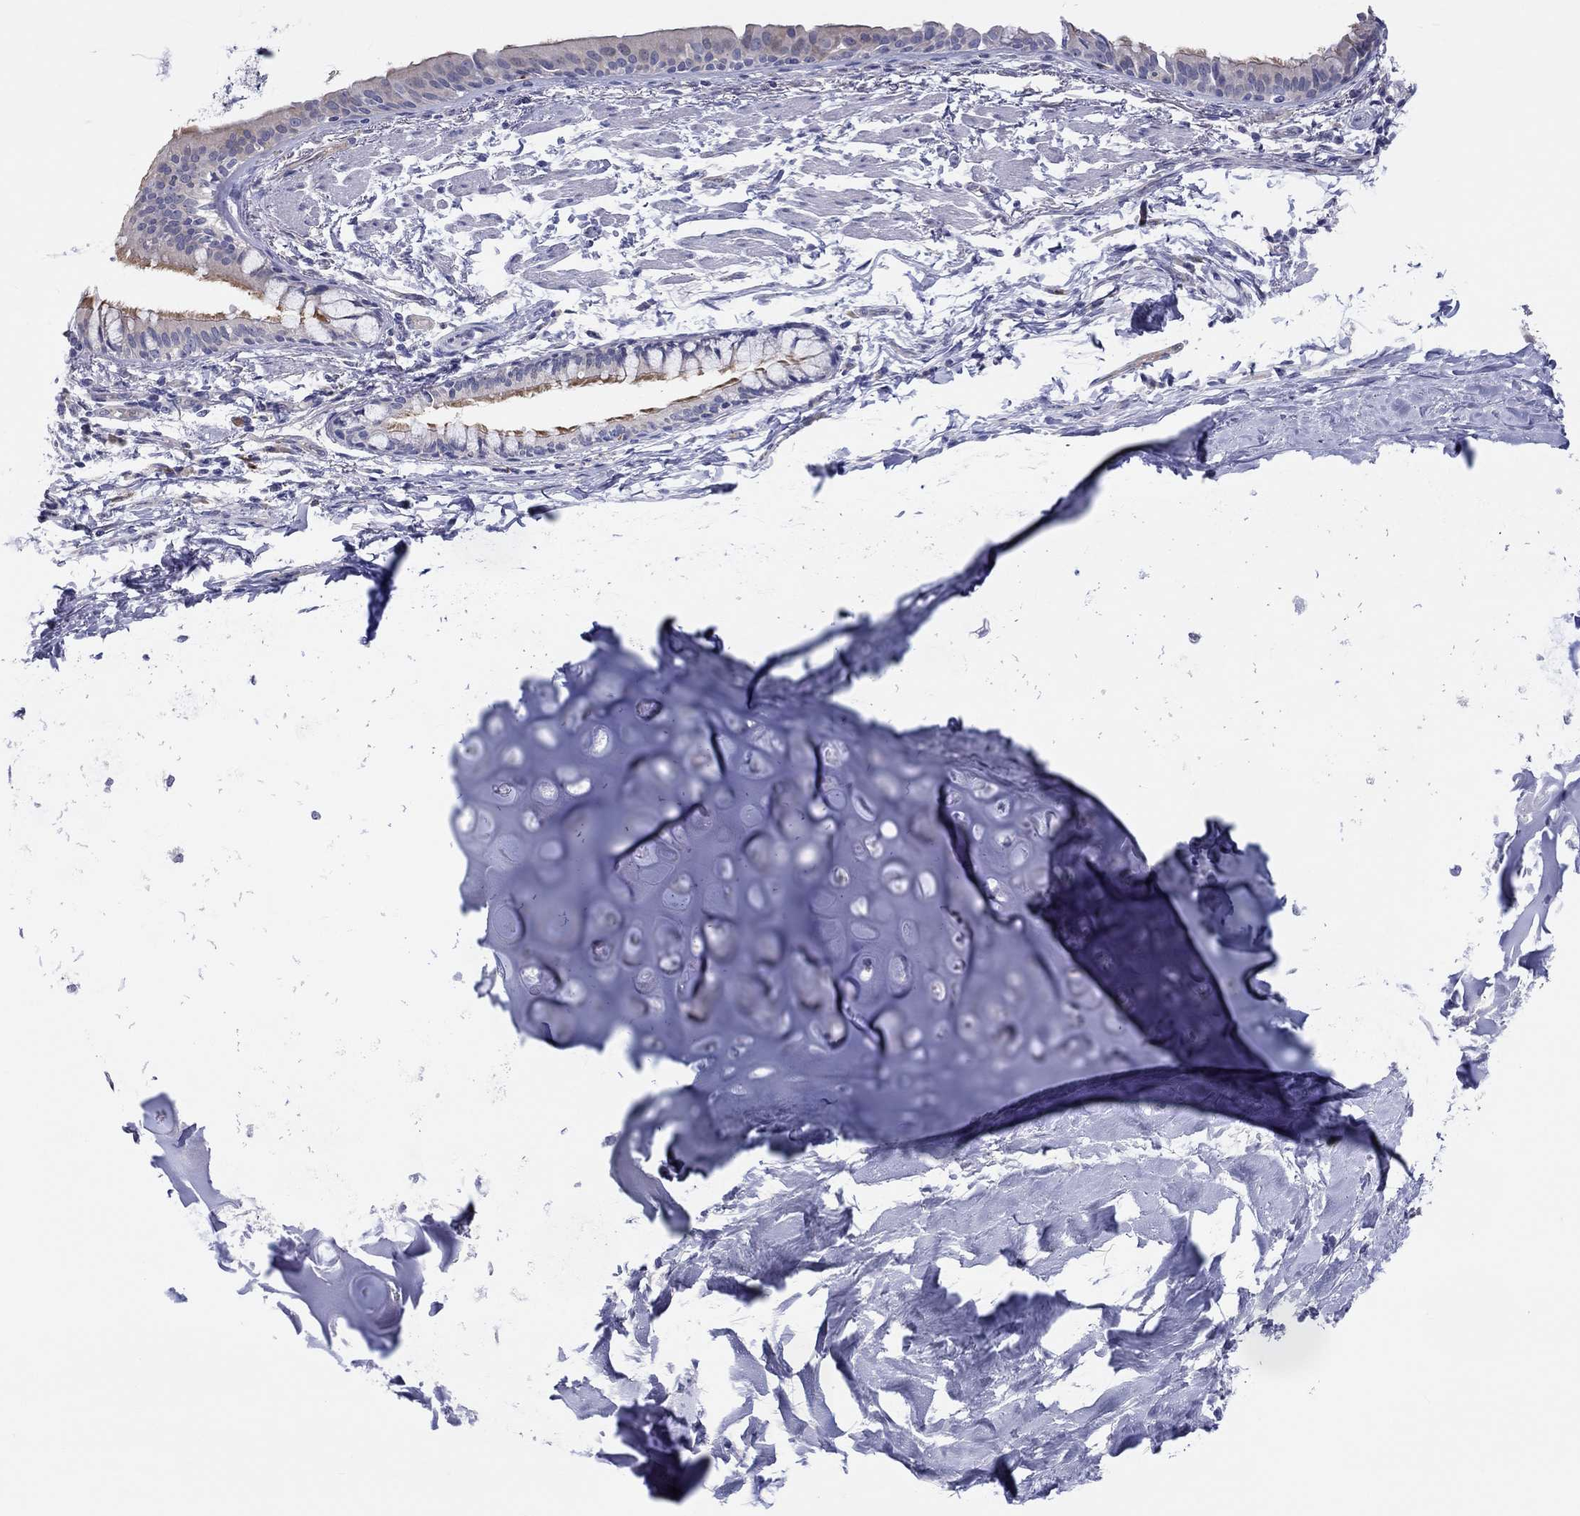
{"staining": {"intensity": "moderate", "quantity": "25%-75%", "location": "cytoplasmic/membranous"}, "tissue": "bronchus", "cell_type": "Respiratory epithelial cells", "image_type": "normal", "snomed": [{"axis": "morphology", "description": "Normal tissue, NOS"}, {"axis": "morphology", "description": "Squamous cell carcinoma, NOS"}, {"axis": "topography", "description": "Bronchus"}, {"axis": "topography", "description": "Lung"}], "caption": "Immunohistochemistry (IHC) photomicrograph of unremarkable bronchus: bronchus stained using IHC reveals medium levels of moderate protein expression localized specifically in the cytoplasmic/membranous of respiratory epithelial cells, appearing as a cytoplasmic/membranous brown color.", "gene": "ABCG4", "patient": {"sex": "male", "age": 69}}